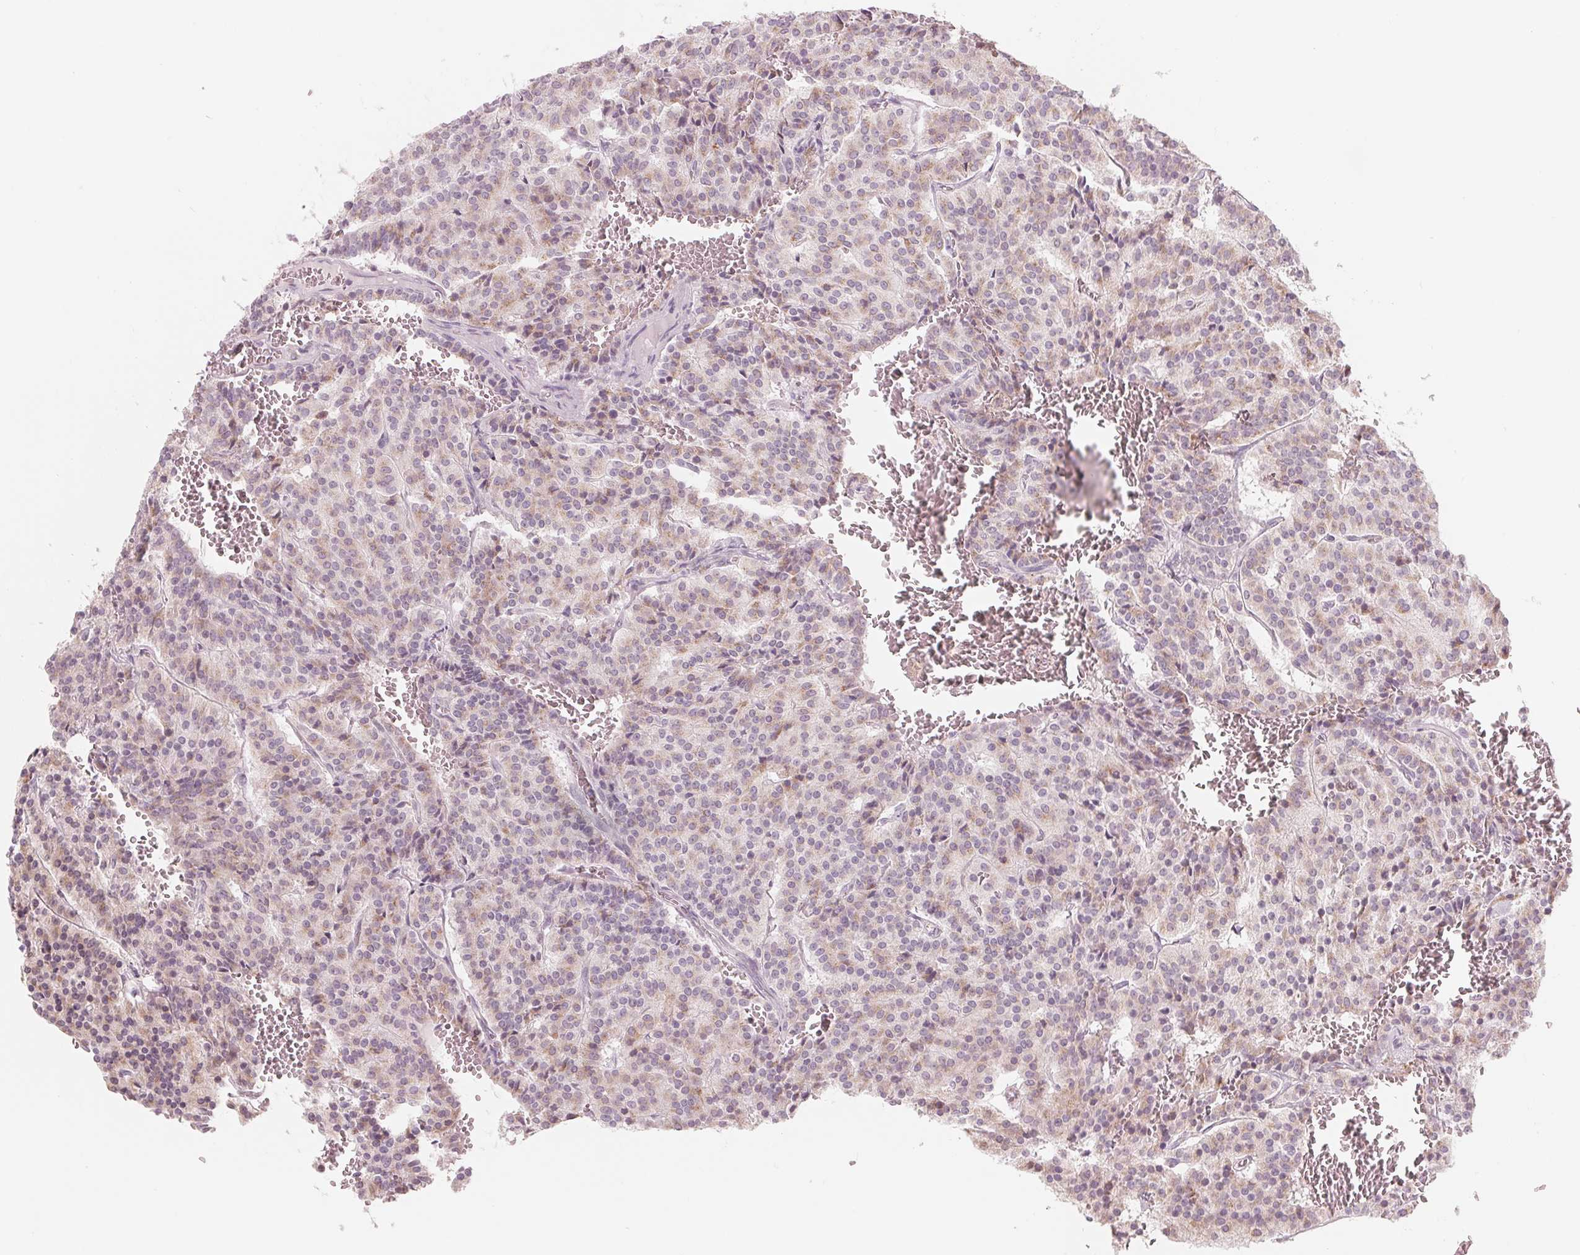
{"staining": {"intensity": "weak", "quantity": "<25%", "location": "nuclear"}, "tissue": "carcinoid", "cell_type": "Tumor cells", "image_type": "cancer", "snomed": [{"axis": "morphology", "description": "Carcinoid, malignant, NOS"}, {"axis": "topography", "description": "Lung"}], "caption": "Malignant carcinoid stained for a protein using immunohistochemistry (IHC) exhibits no staining tumor cells.", "gene": "IL9R", "patient": {"sex": "male", "age": 70}}